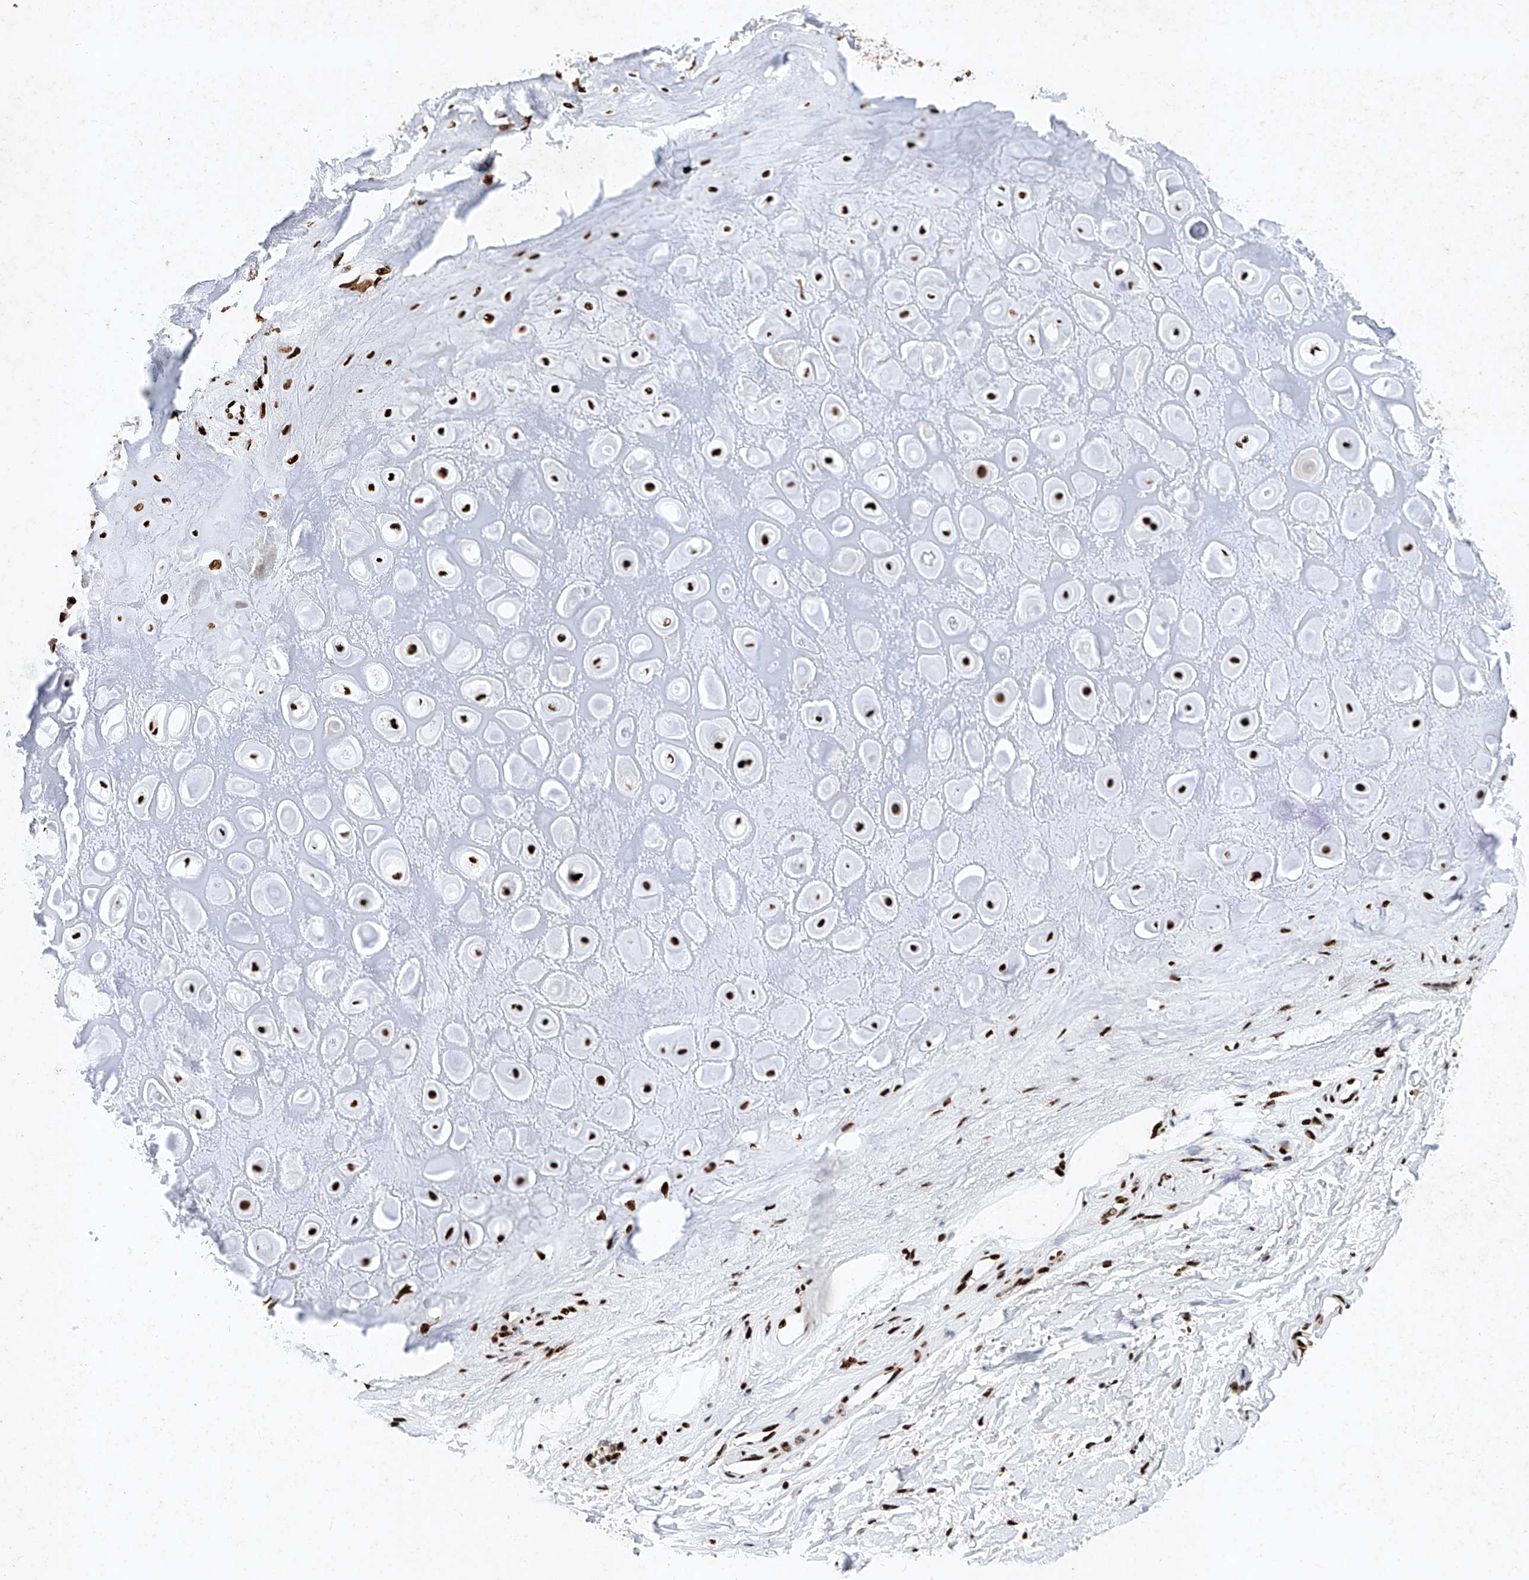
{"staining": {"intensity": "strong", "quantity": ">75%", "location": "nuclear"}, "tissue": "adipose tissue", "cell_type": "Adipocytes", "image_type": "normal", "snomed": [{"axis": "morphology", "description": "Normal tissue, NOS"}, {"axis": "morphology", "description": "Basal cell carcinoma"}, {"axis": "topography", "description": "Skin"}], "caption": "IHC (DAB) staining of benign human adipose tissue demonstrates strong nuclear protein staining in approximately >75% of adipocytes.", "gene": "SRSF6", "patient": {"sex": "female", "age": 89}}